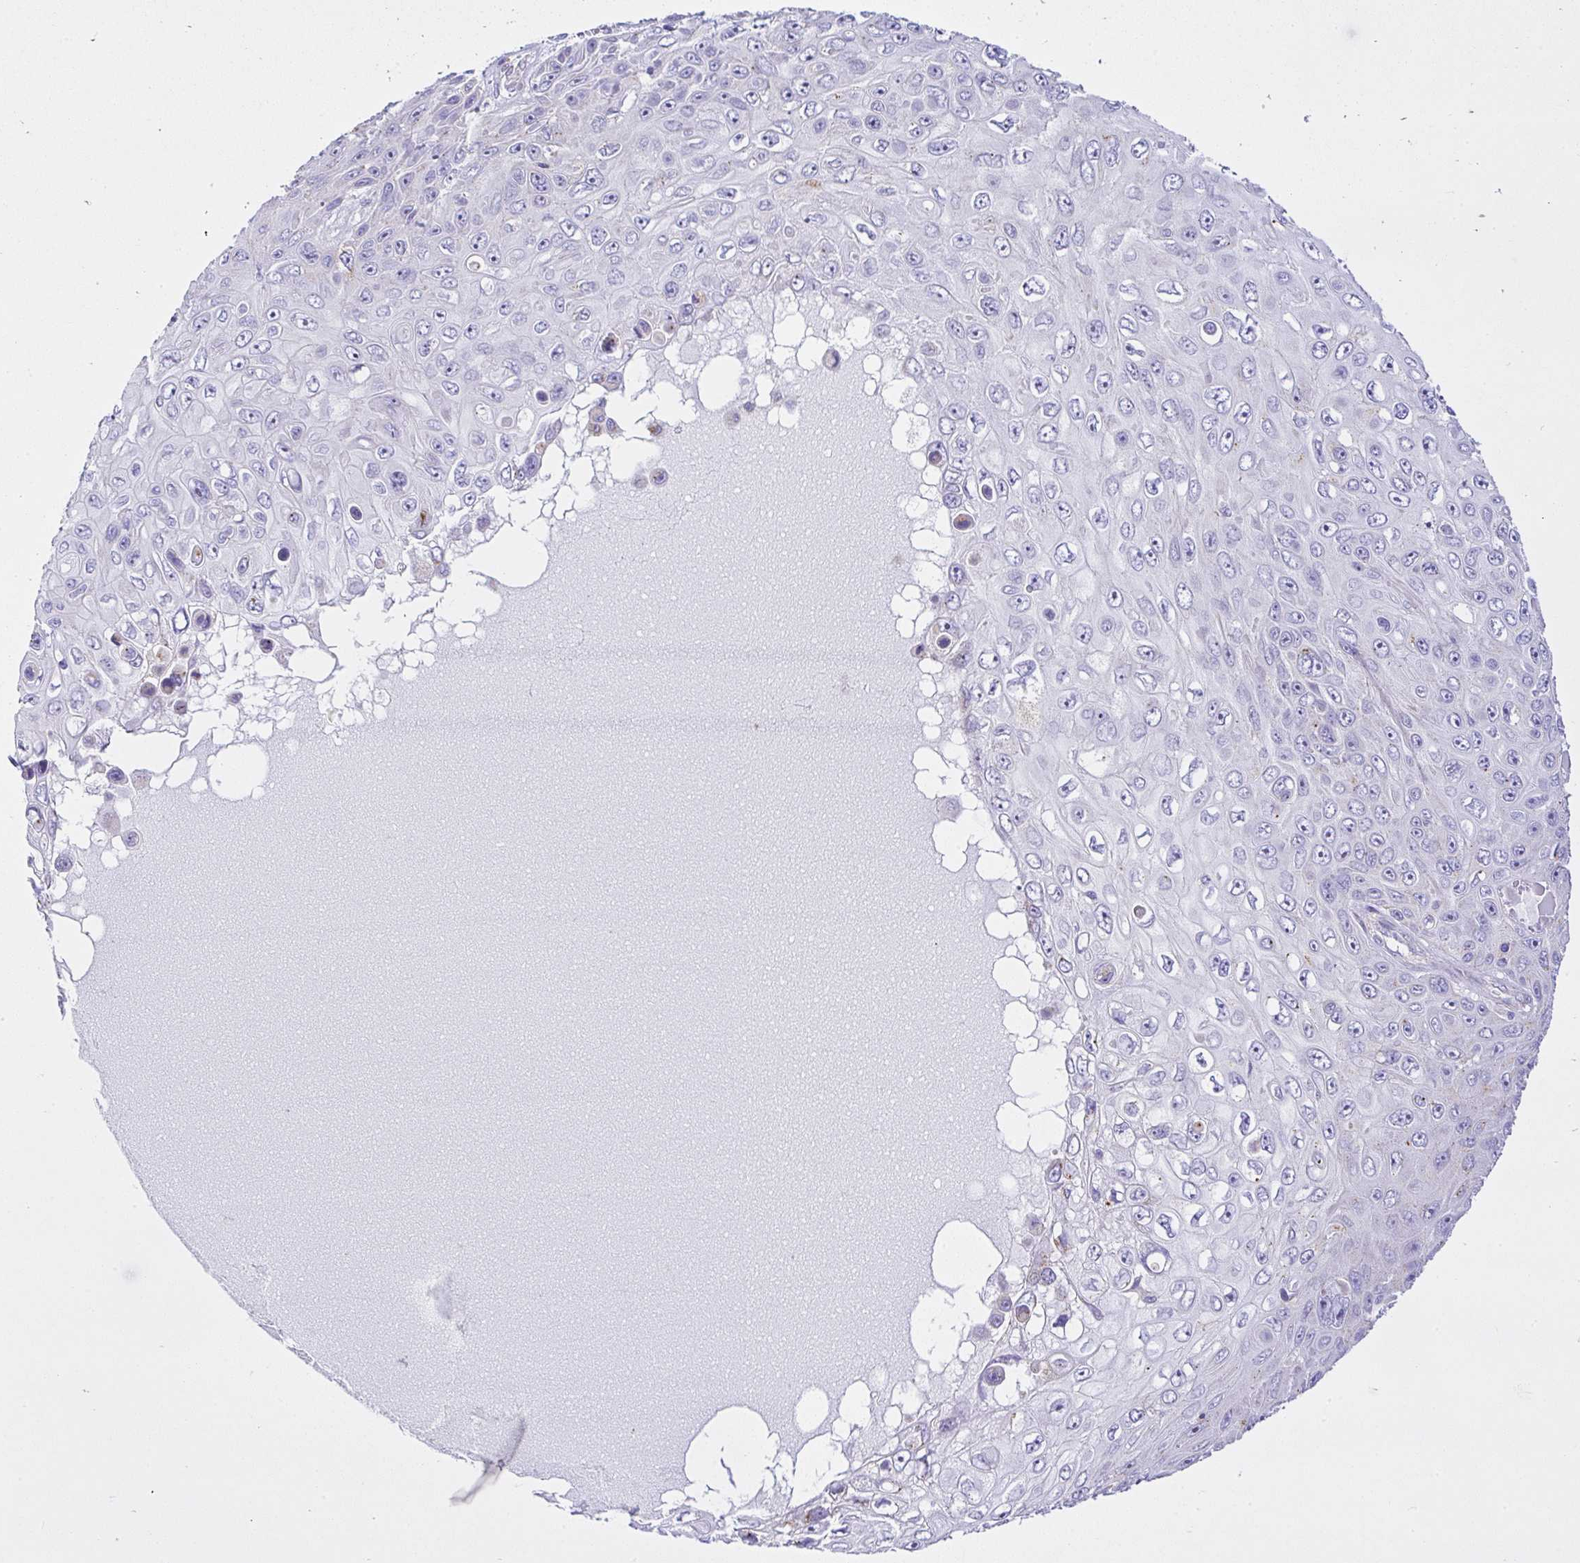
{"staining": {"intensity": "negative", "quantity": "none", "location": "none"}, "tissue": "skin cancer", "cell_type": "Tumor cells", "image_type": "cancer", "snomed": [{"axis": "morphology", "description": "Squamous cell carcinoma, NOS"}, {"axis": "topography", "description": "Skin"}], "caption": "The photomicrograph shows no significant expression in tumor cells of squamous cell carcinoma (skin). (Stains: DAB immunohistochemistry (IHC) with hematoxylin counter stain, Microscopy: brightfield microscopy at high magnification).", "gene": "CCDC142", "patient": {"sex": "male", "age": 82}}